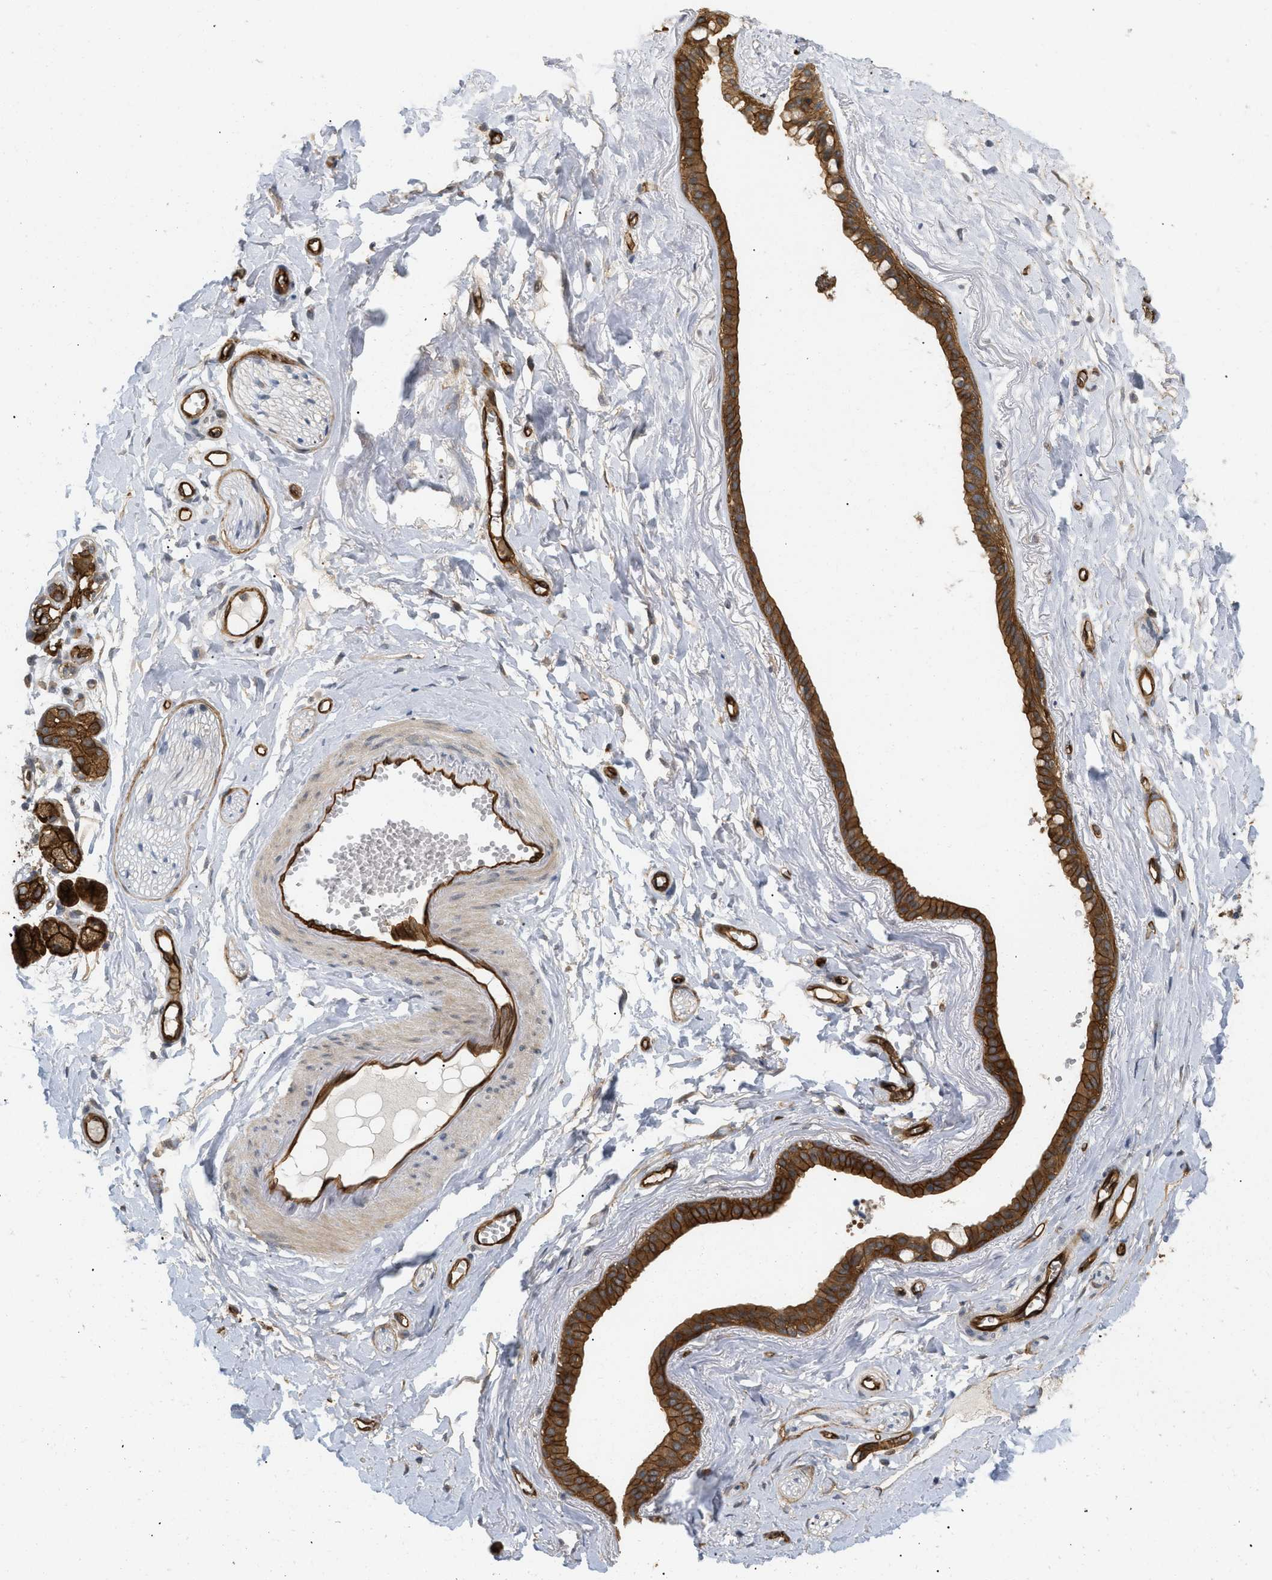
{"staining": {"intensity": "moderate", "quantity": ">75%", "location": "cytoplasmic/membranous"}, "tissue": "adipose tissue", "cell_type": "Adipocytes", "image_type": "normal", "snomed": [{"axis": "morphology", "description": "Normal tissue, NOS"}, {"axis": "morphology", "description": "Inflammation, NOS"}, {"axis": "topography", "description": "Salivary gland"}, {"axis": "topography", "description": "Peripheral nerve tissue"}], "caption": "Immunohistochemical staining of unremarkable adipose tissue demonstrates moderate cytoplasmic/membranous protein positivity in about >75% of adipocytes.", "gene": "PALMD", "patient": {"sex": "female", "age": 75}}